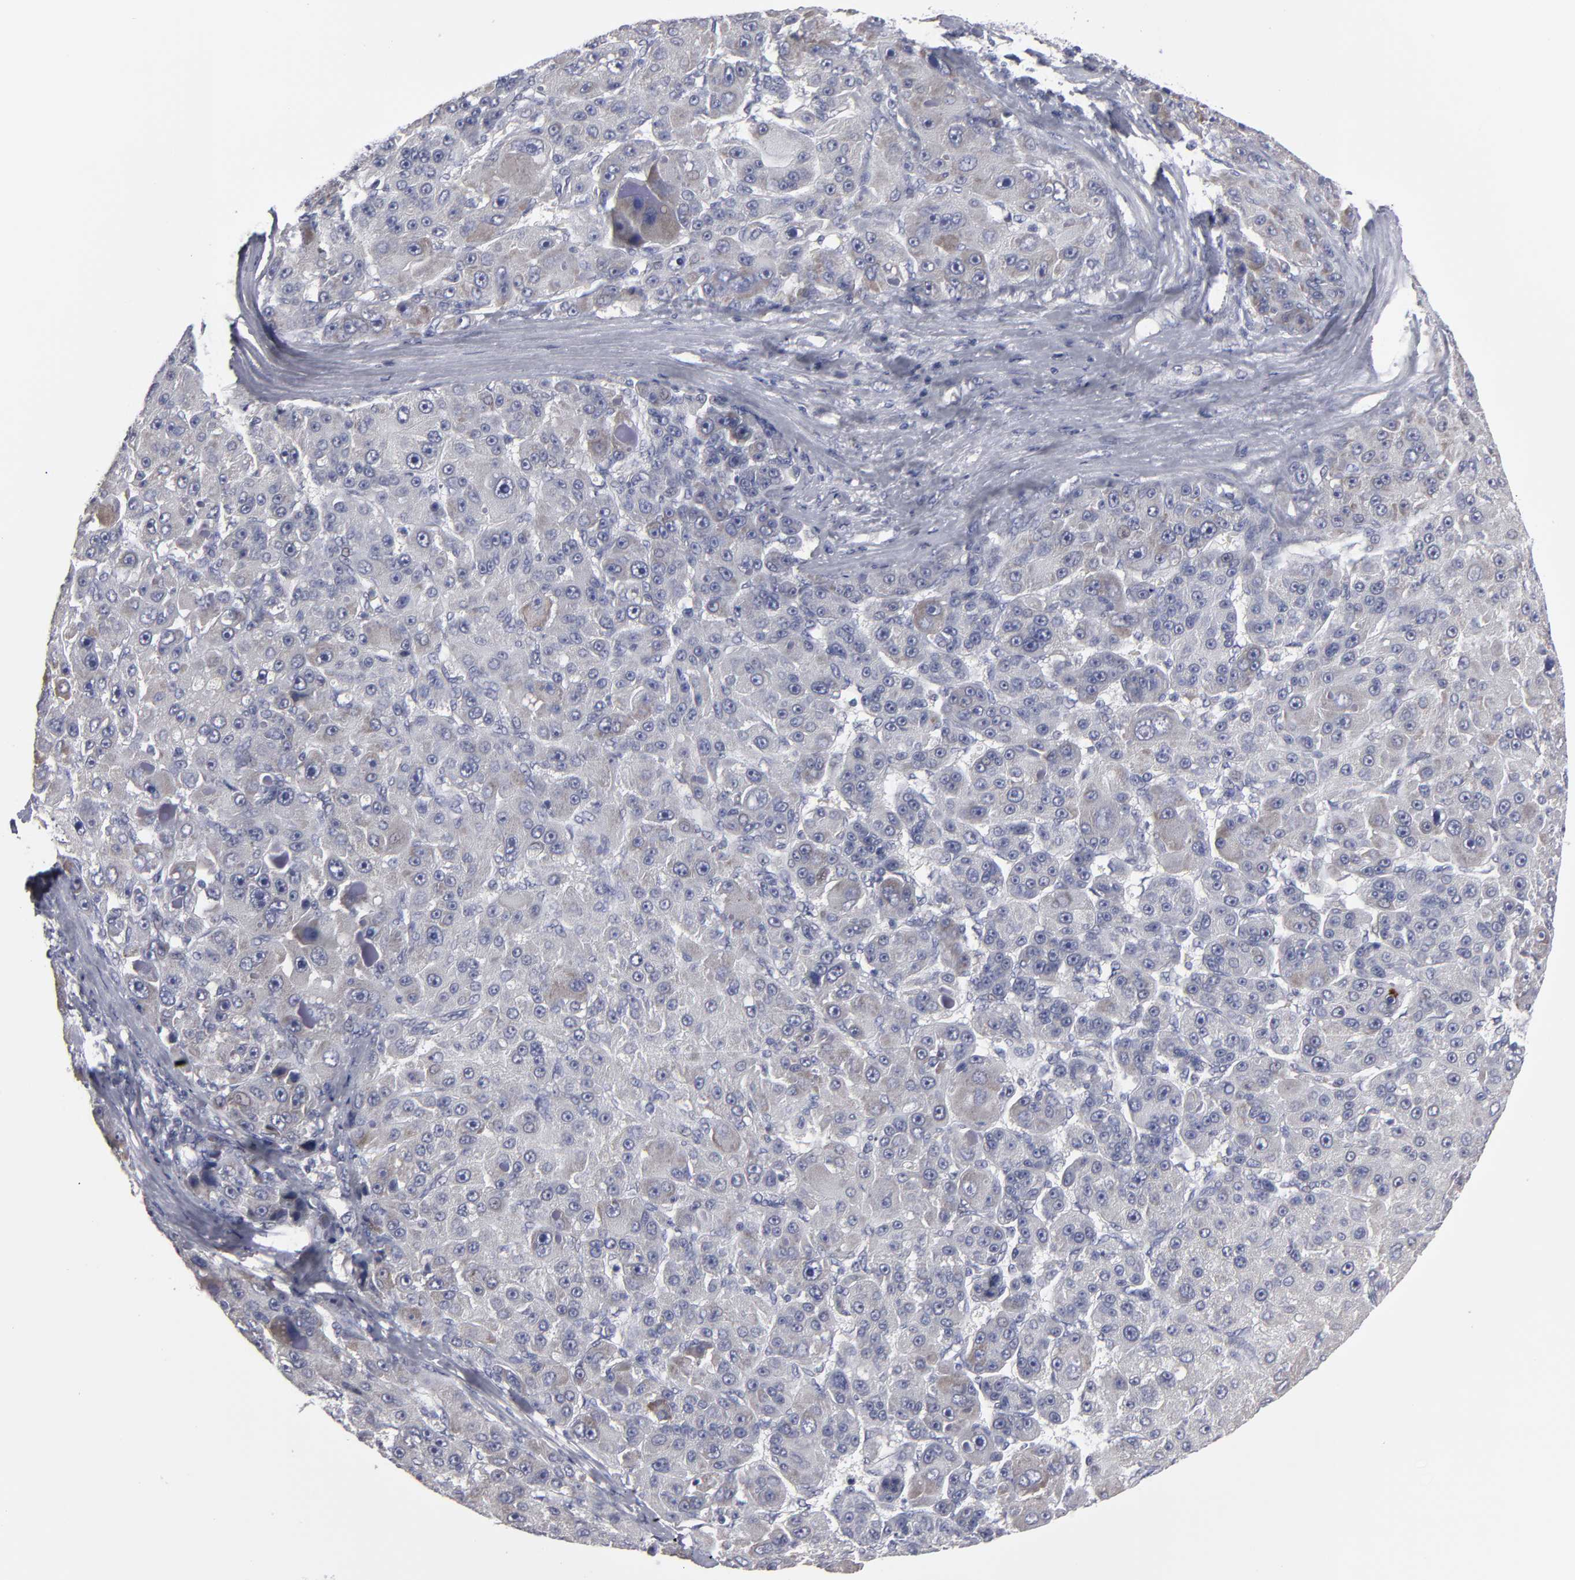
{"staining": {"intensity": "weak", "quantity": "<25%", "location": "cytoplasmic/membranous"}, "tissue": "liver cancer", "cell_type": "Tumor cells", "image_type": "cancer", "snomed": [{"axis": "morphology", "description": "Carcinoma, Hepatocellular, NOS"}, {"axis": "topography", "description": "Liver"}], "caption": "Image shows no significant protein positivity in tumor cells of liver cancer (hepatocellular carcinoma).", "gene": "CCDC80", "patient": {"sex": "male", "age": 76}}